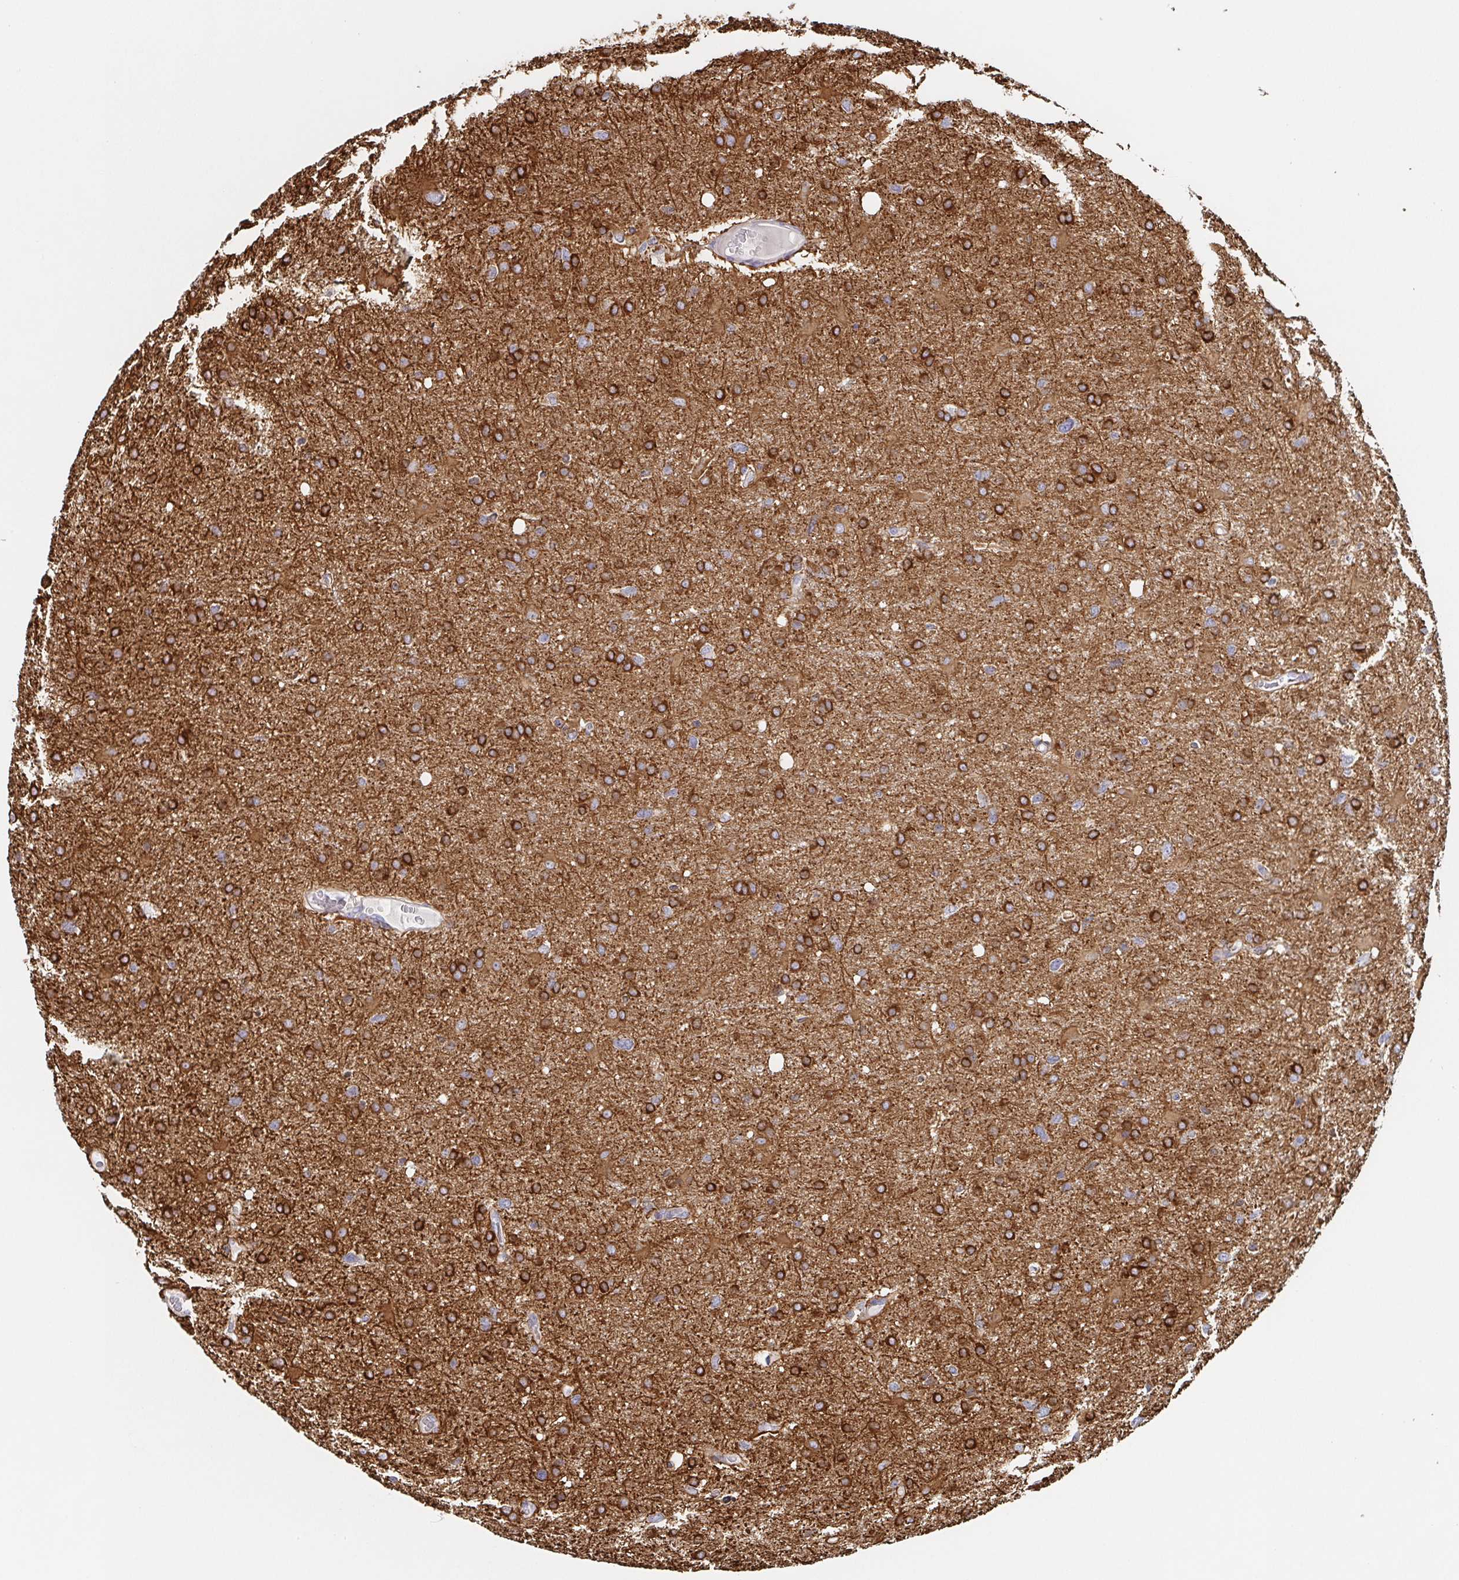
{"staining": {"intensity": "strong", "quantity": ">75%", "location": "cytoplasmic/membranous"}, "tissue": "glioma", "cell_type": "Tumor cells", "image_type": "cancer", "snomed": [{"axis": "morphology", "description": "Glioma, malignant, High grade"}, {"axis": "topography", "description": "Brain"}], "caption": "Approximately >75% of tumor cells in malignant glioma (high-grade) display strong cytoplasmic/membranous protein expression as visualized by brown immunohistochemical staining.", "gene": "TUFT1", "patient": {"sex": "male", "age": 53}}